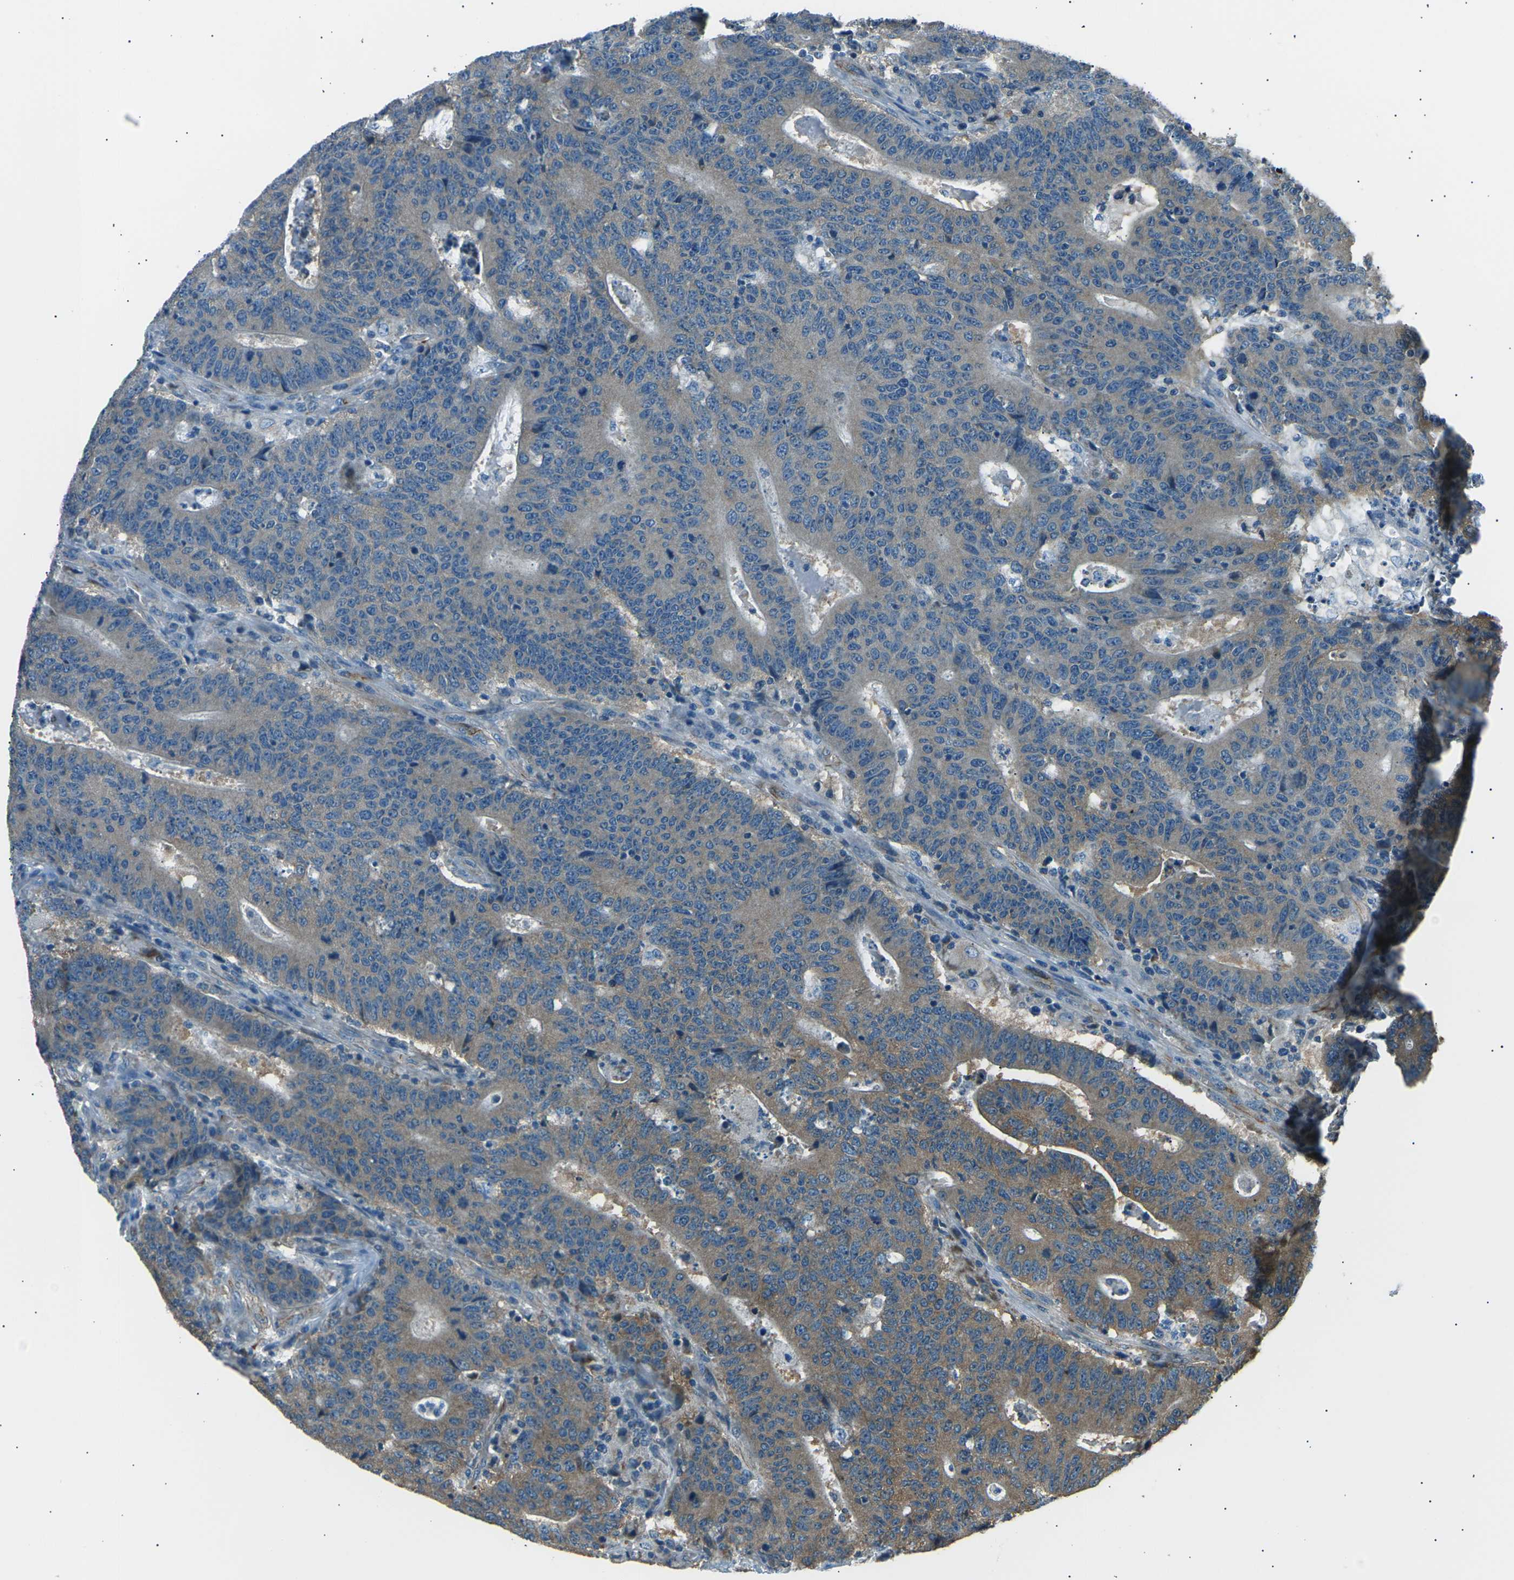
{"staining": {"intensity": "weak", "quantity": "25%-75%", "location": "cytoplasmic/membranous"}, "tissue": "colorectal cancer", "cell_type": "Tumor cells", "image_type": "cancer", "snomed": [{"axis": "morphology", "description": "Normal tissue, NOS"}, {"axis": "morphology", "description": "Adenocarcinoma, NOS"}, {"axis": "topography", "description": "Colon"}], "caption": "Colorectal adenocarcinoma stained with a protein marker shows weak staining in tumor cells.", "gene": "SLK", "patient": {"sex": "female", "age": 75}}